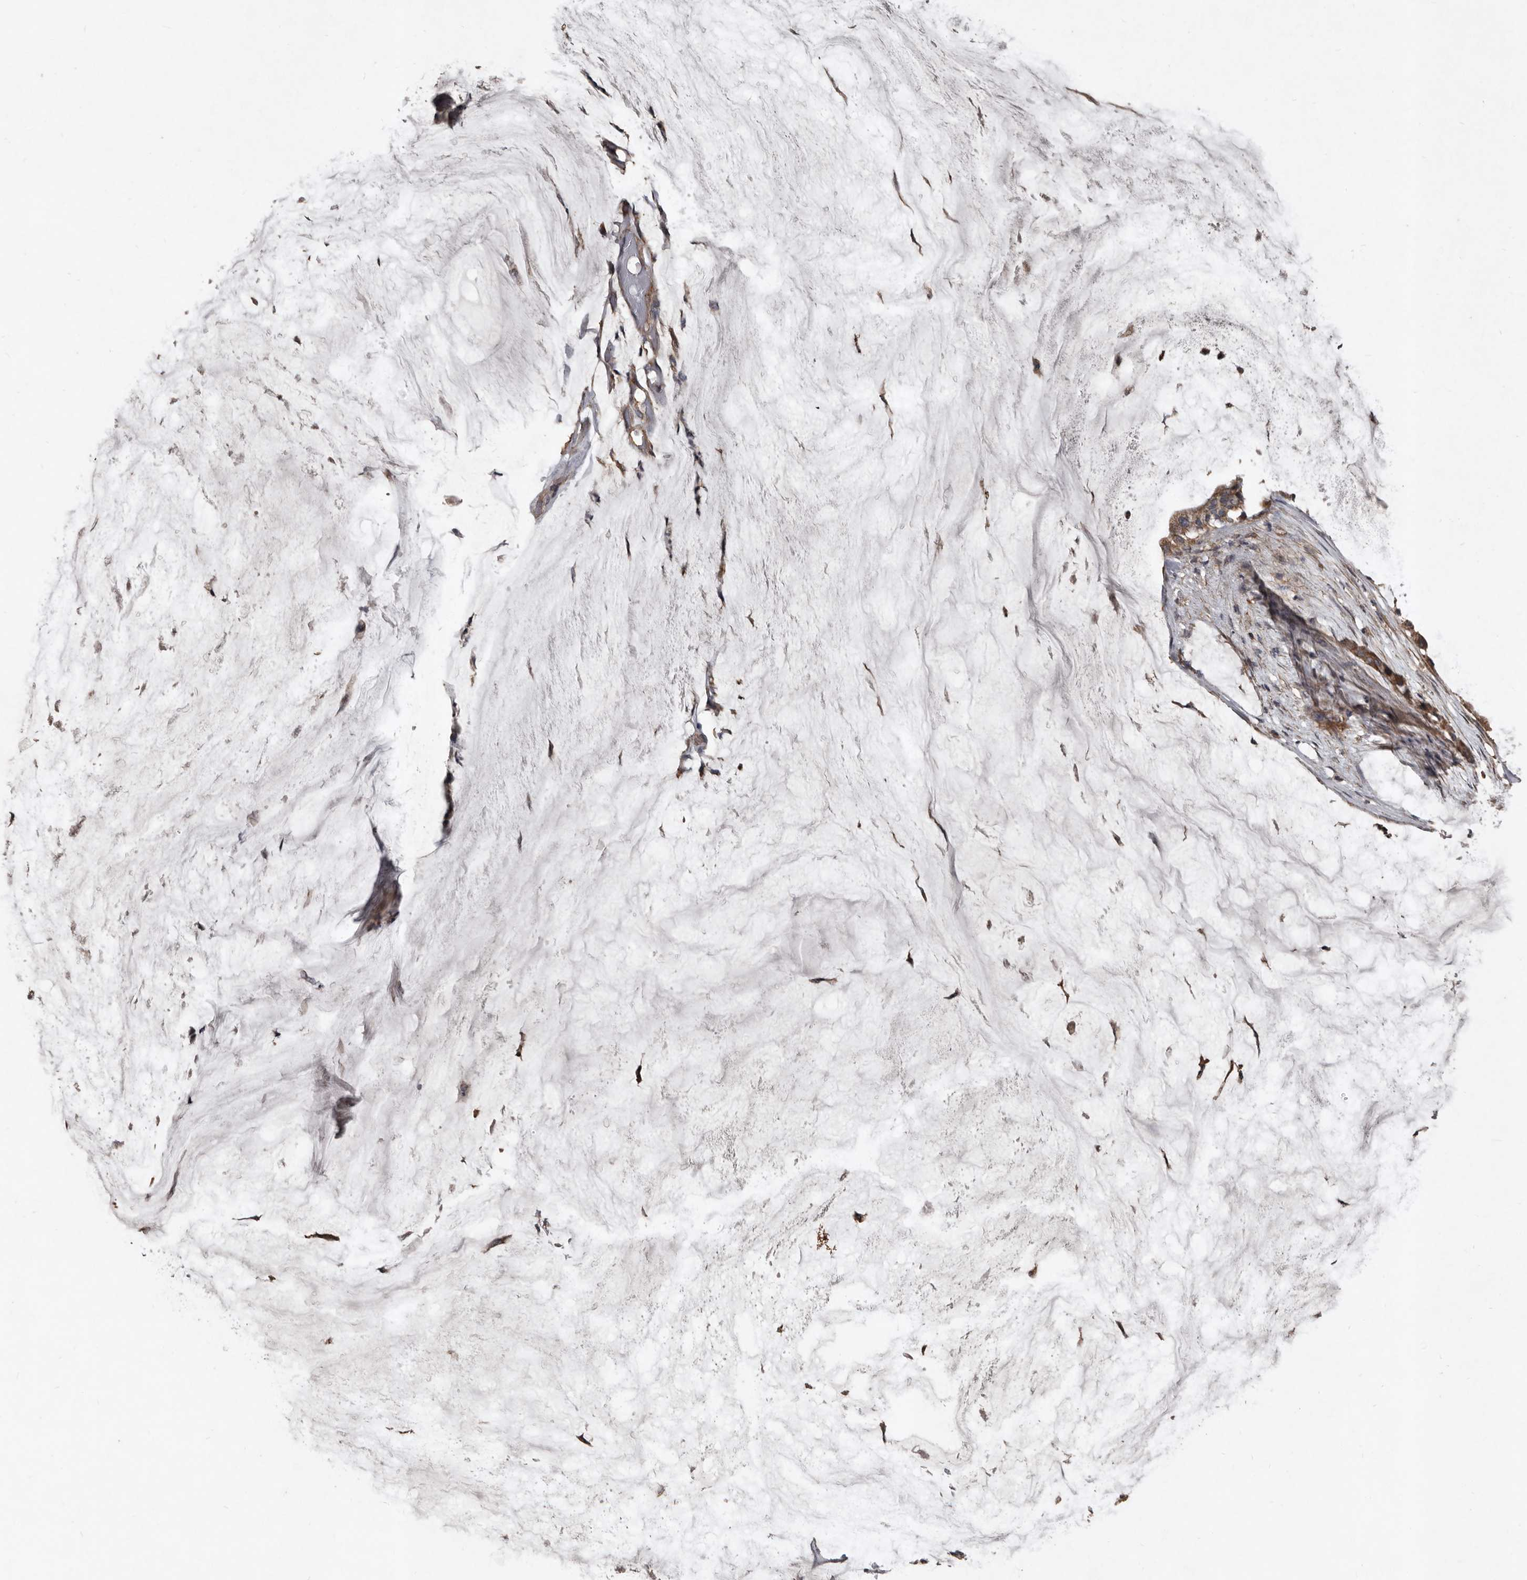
{"staining": {"intensity": "weak", "quantity": ">75%", "location": "cytoplasmic/membranous"}, "tissue": "pancreatic cancer", "cell_type": "Tumor cells", "image_type": "cancer", "snomed": [{"axis": "morphology", "description": "Adenocarcinoma, NOS"}, {"axis": "topography", "description": "Pancreas"}], "caption": "Tumor cells show low levels of weak cytoplasmic/membranous positivity in about >75% of cells in human pancreatic cancer (adenocarcinoma).", "gene": "GREB1", "patient": {"sex": "male", "age": 41}}